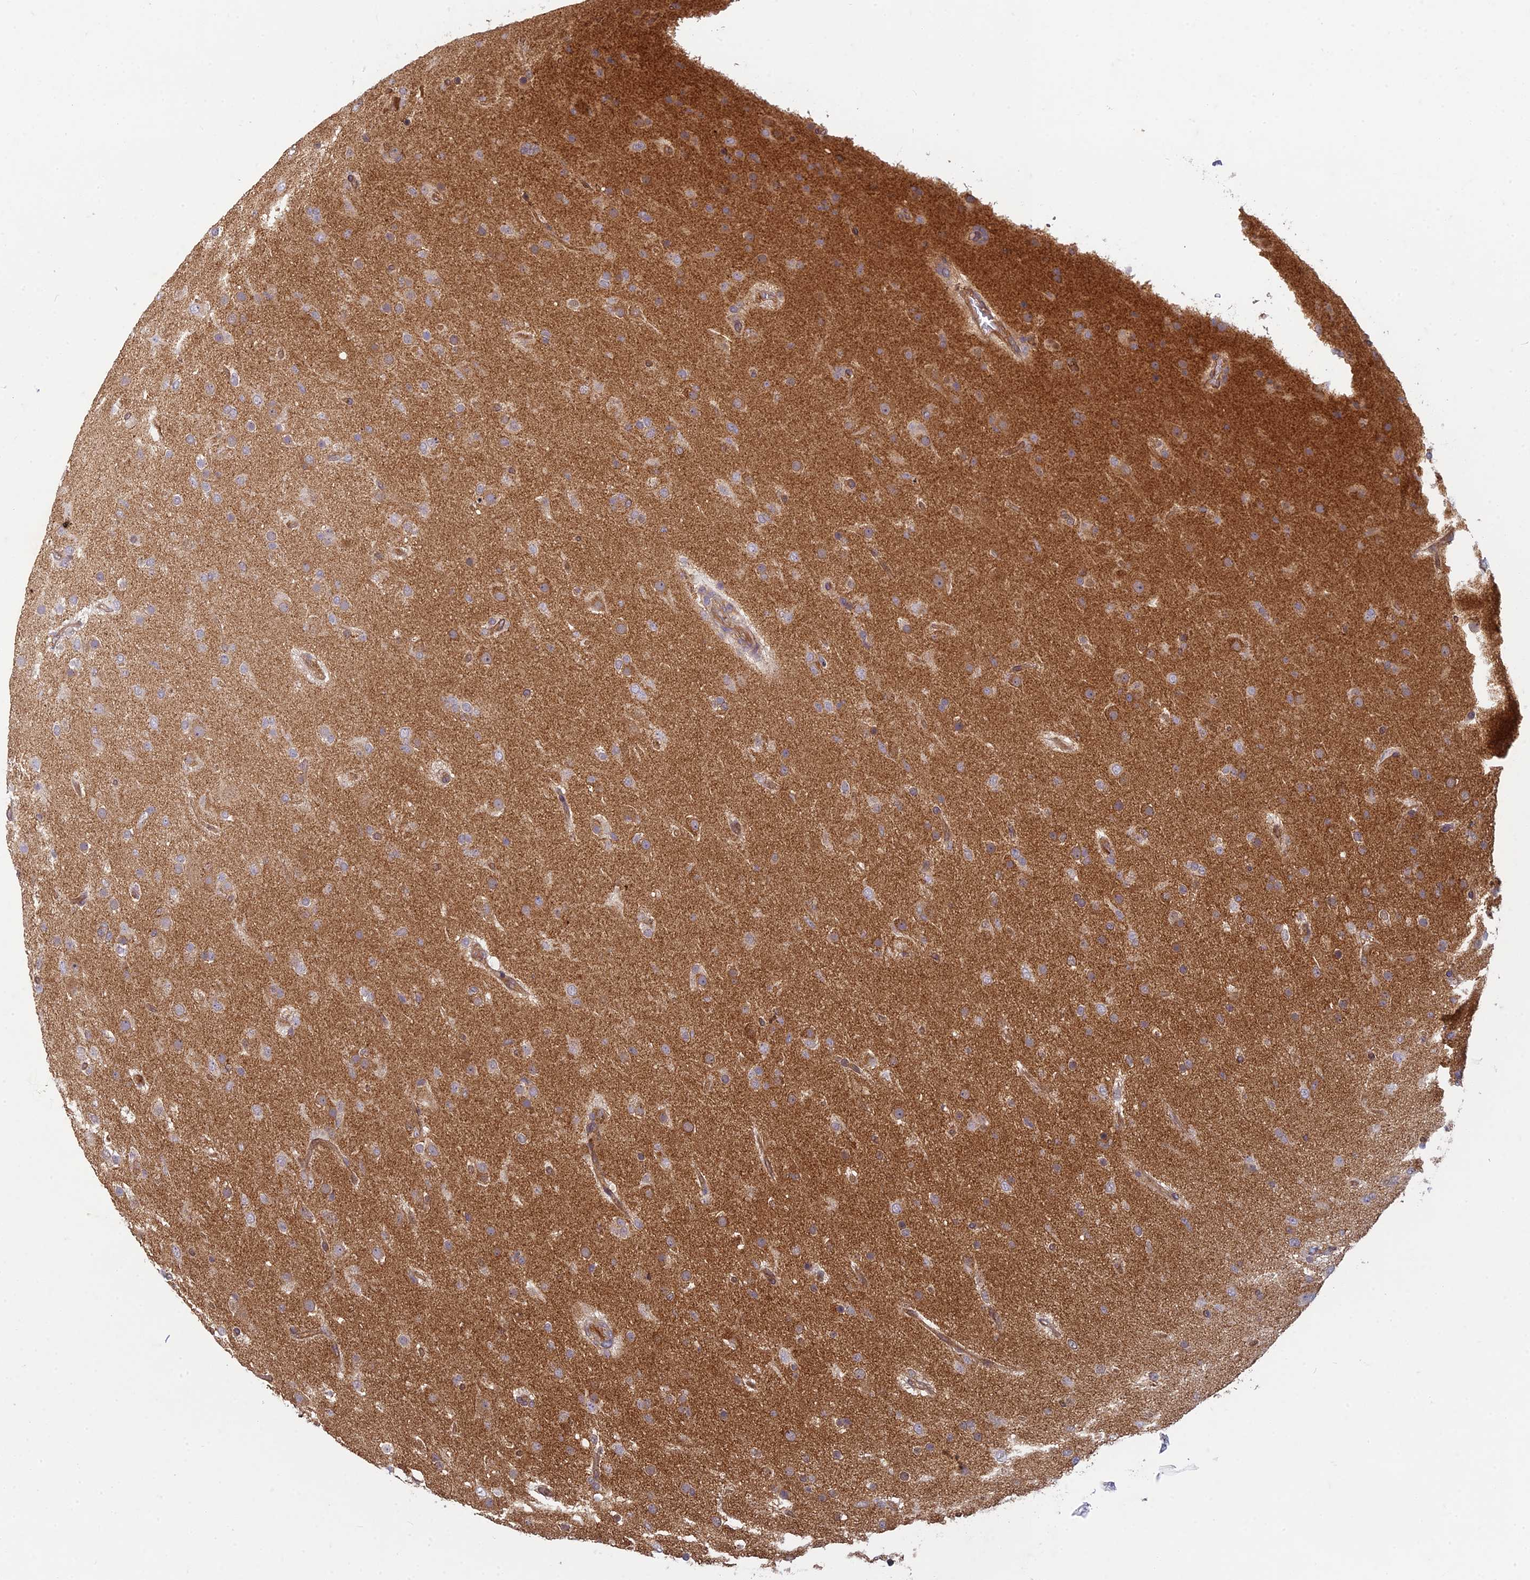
{"staining": {"intensity": "moderate", "quantity": "<25%", "location": "cytoplasmic/membranous"}, "tissue": "glioma", "cell_type": "Tumor cells", "image_type": "cancer", "snomed": [{"axis": "morphology", "description": "Glioma, malignant, Low grade"}, {"axis": "topography", "description": "Brain"}], "caption": "Malignant glioma (low-grade) was stained to show a protein in brown. There is low levels of moderate cytoplasmic/membranous staining in approximately <25% of tumor cells. Nuclei are stained in blue.", "gene": "TCF25", "patient": {"sex": "male", "age": 65}}